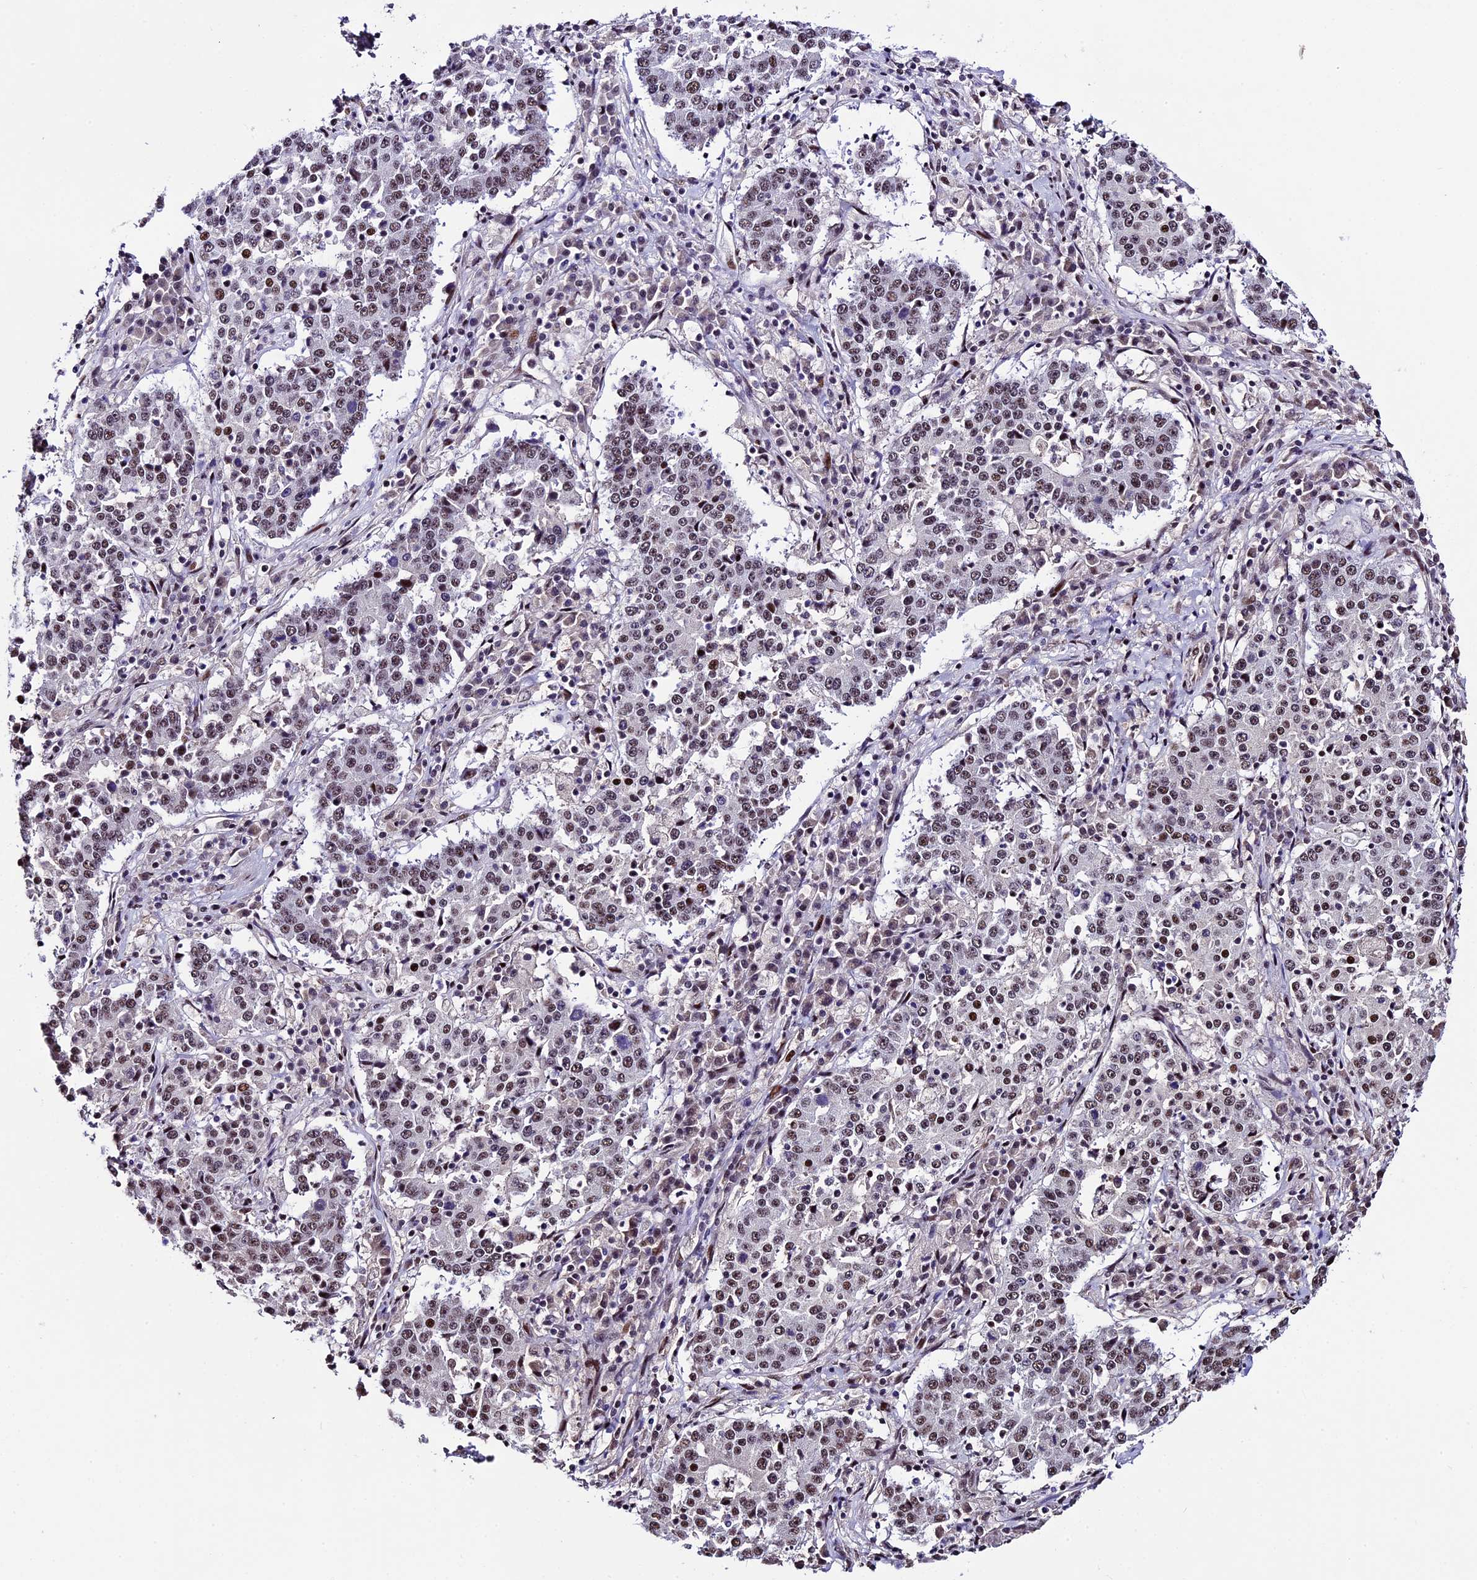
{"staining": {"intensity": "weak", "quantity": ">75%", "location": "nuclear"}, "tissue": "stomach cancer", "cell_type": "Tumor cells", "image_type": "cancer", "snomed": [{"axis": "morphology", "description": "Adenocarcinoma, NOS"}, {"axis": "topography", "description": "Stomach"}], "caption": "A photomicrograph of stomach adenocarcinoma stained for a protein shows weak nuclear brown staining in tumor cells.", "gene": "TCP11L2", "patient": {"sex": "male", "age": 59}}